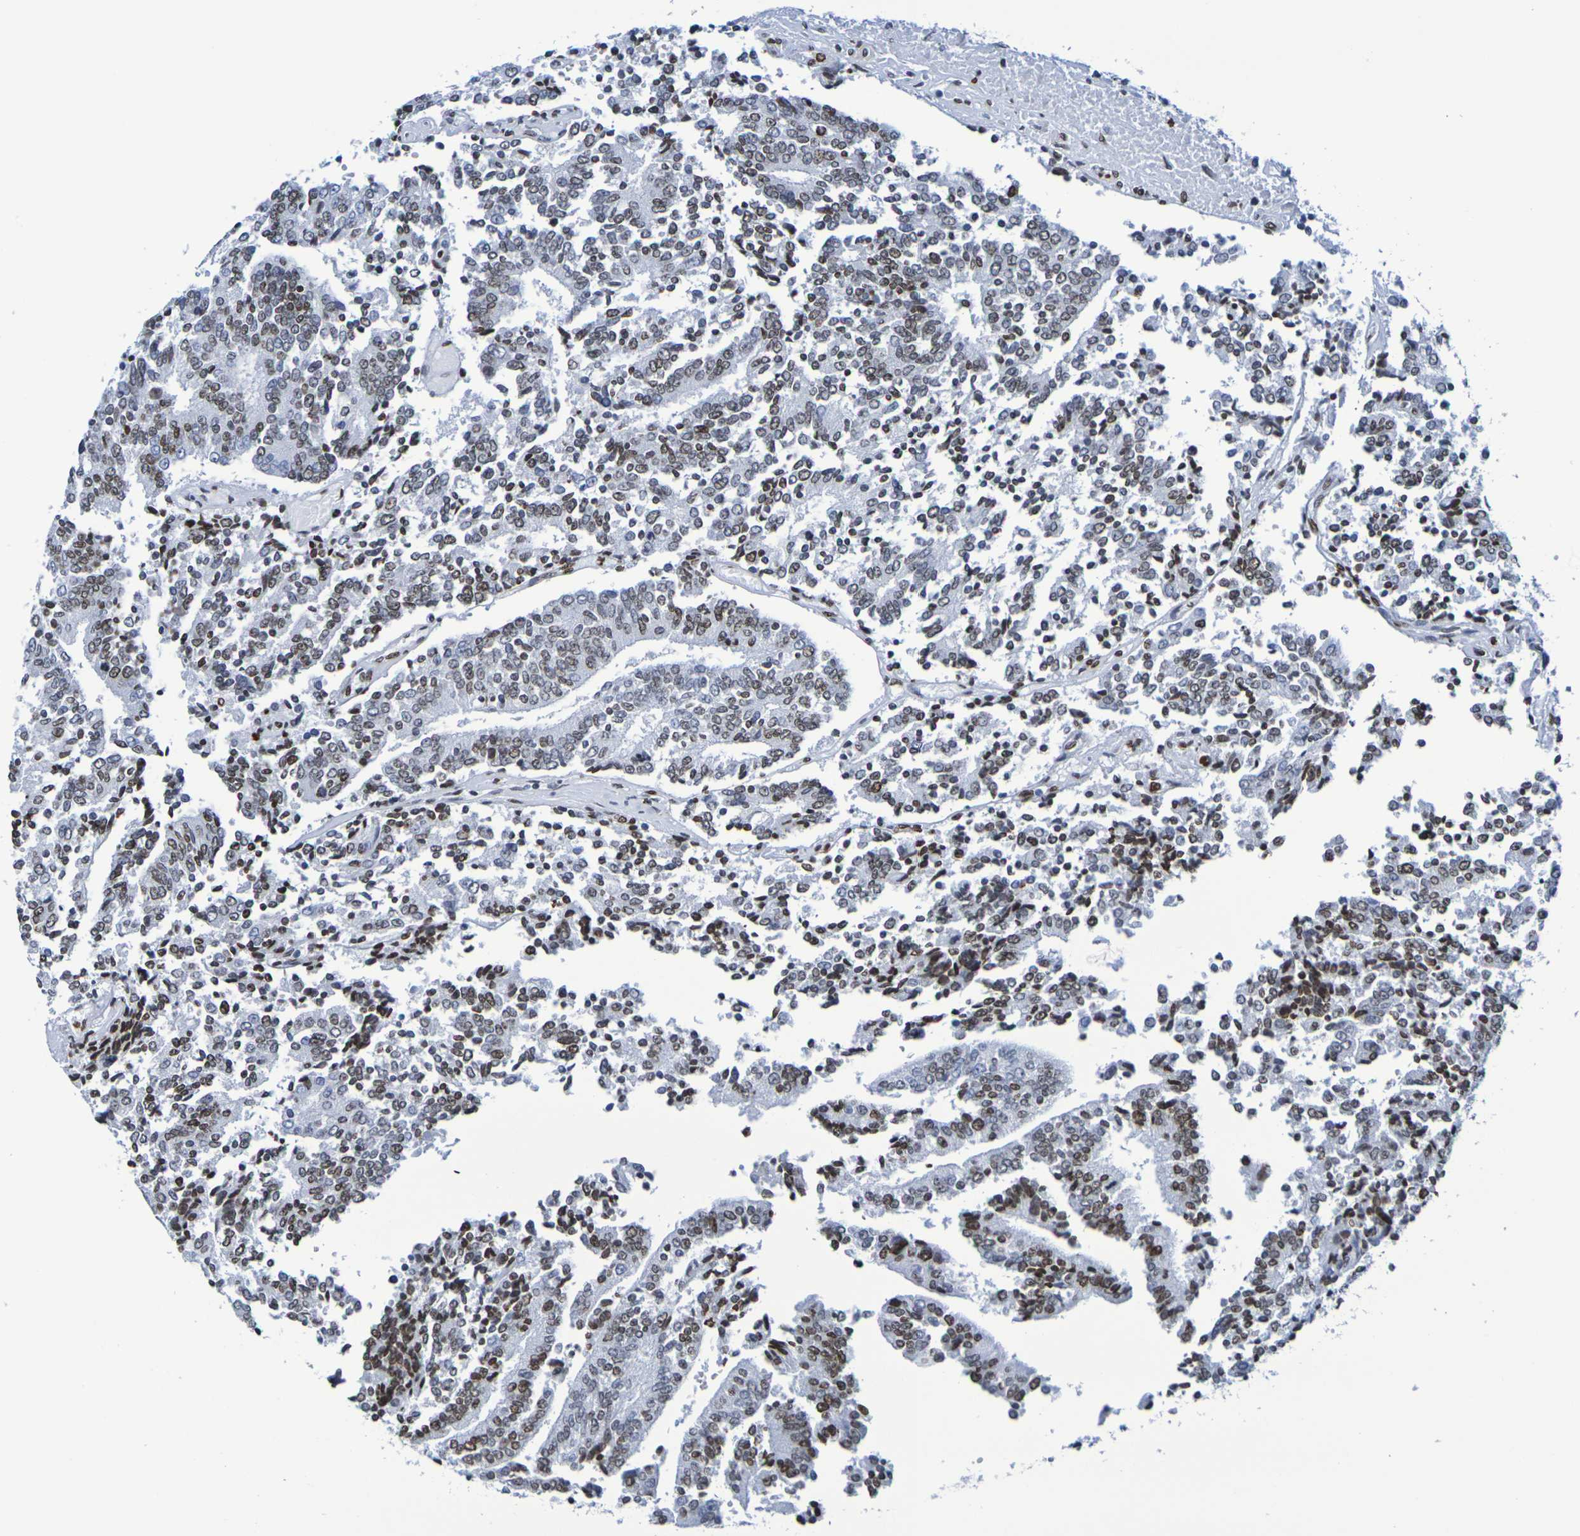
{"staining": {"intensity": "moderate", "quantity": ">75%", "location": "nuclear"}, "tissue": "prostate cancer", "cell_type": "Tumor cells", "image_type": "cancer", "snomed": [{"axis": "morphology", "description": "Normal tissue, NOS"}, {"axis": "morphology", "description": "Adenocarcinoma, High grade"}, {"axis": "topography", "description": "Prostate"}, {"axis": "topography", "description": "Seminal veicle"}], "caption": "The image demonstrates a brown stain indicating the presence of a protein in the nuclear of tumor cells in prostate cancer (high-grade adenocarcinoma).", "gene": "H1-5", "patient": {"sex": "male", "age": 55}}